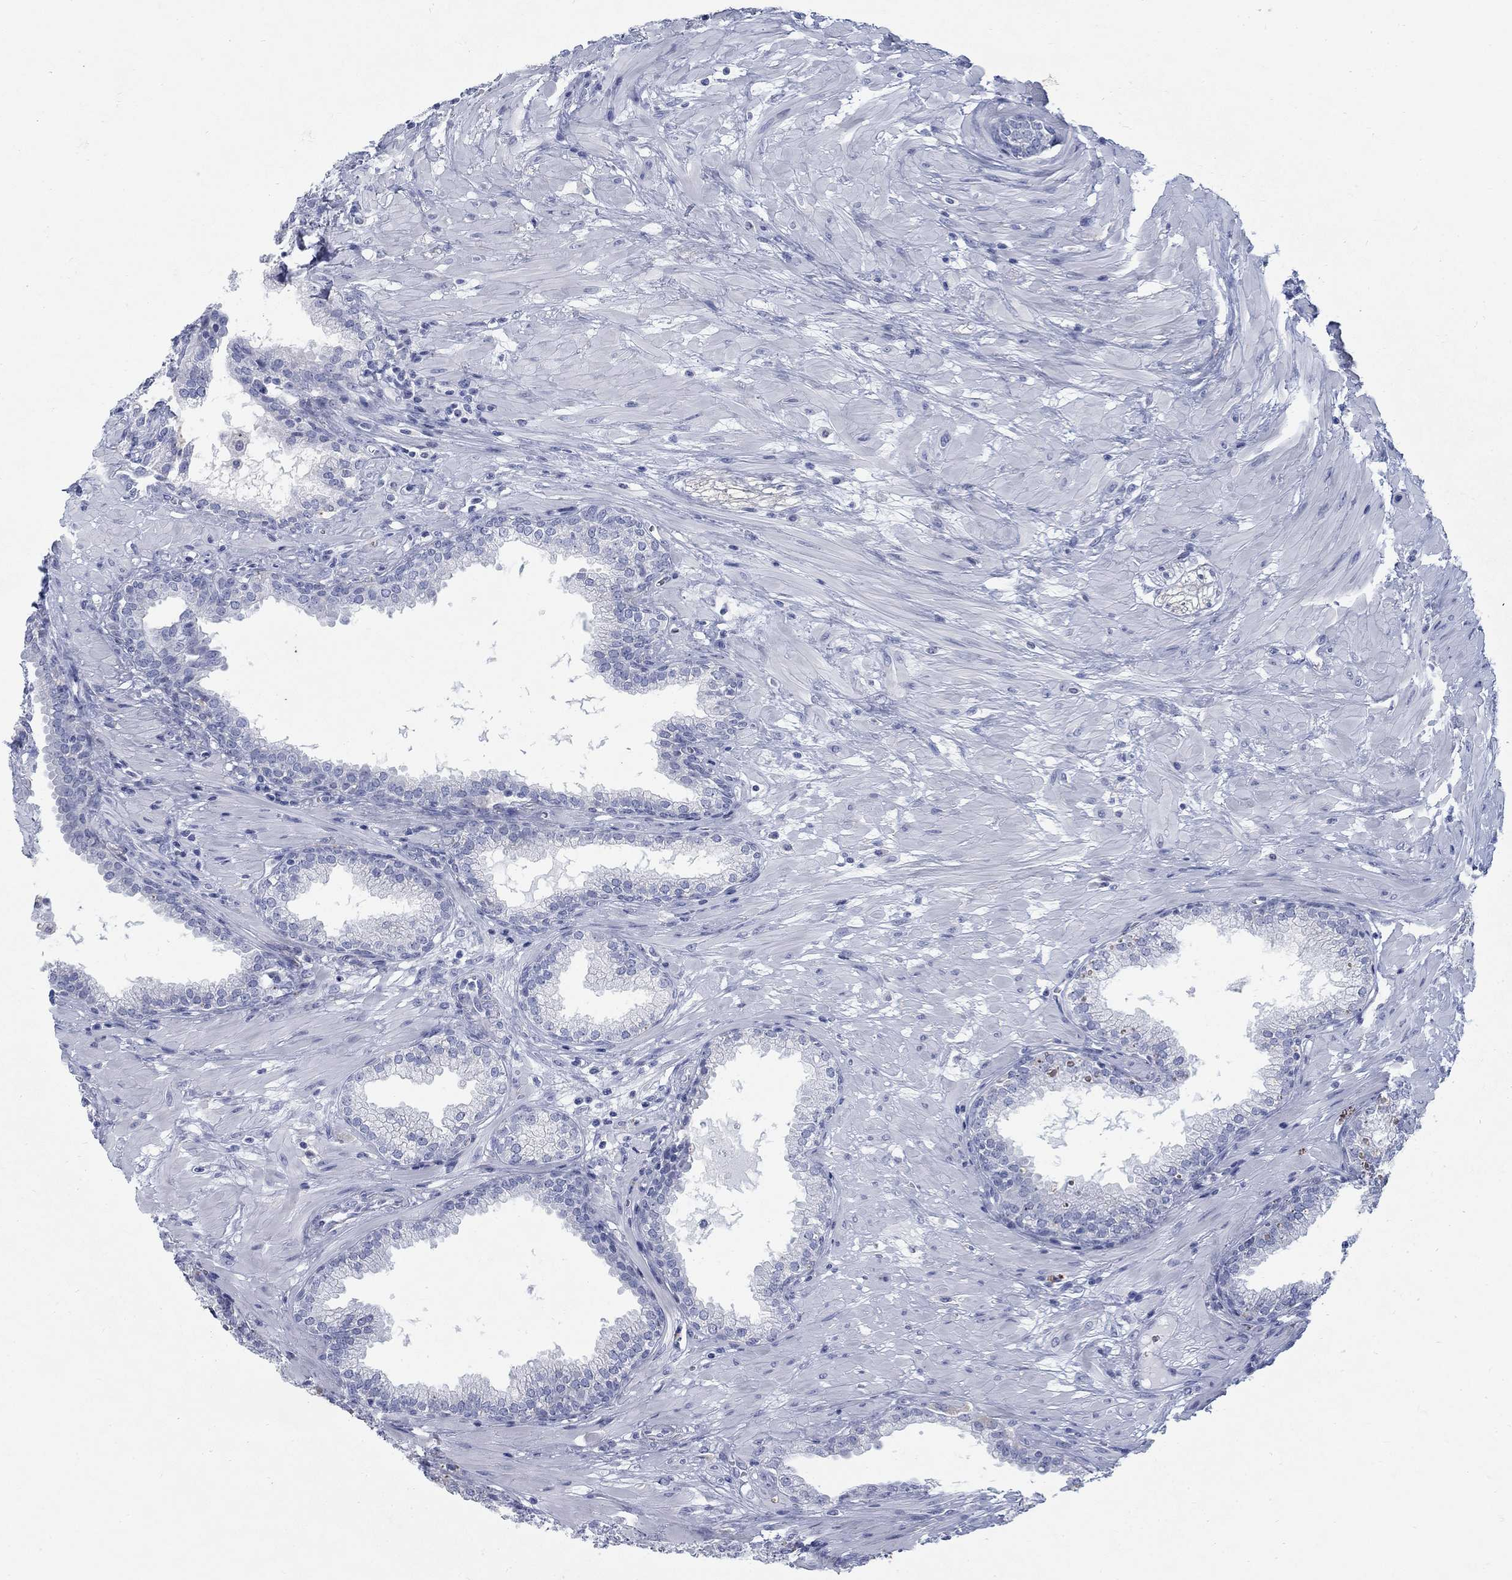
{"staining": {"intensity": "negative", "quantity": "none", "location": "none"}, "tissue": "prostate", "cell_type": "Glandular cells", "image_type": "normal", "snomed": [{"axis": "morphology", "description": "Normal tissue, NOS"}, {"axis": "topography", "description": "Prostate"}], "caption": "An immunohistochemistry (IHC) micrograph of benign prostate is shown. There is no staining in glandular cells of prostate.", "gene": "RFTN2", "patient": {"sex": "male", "age": 64}}